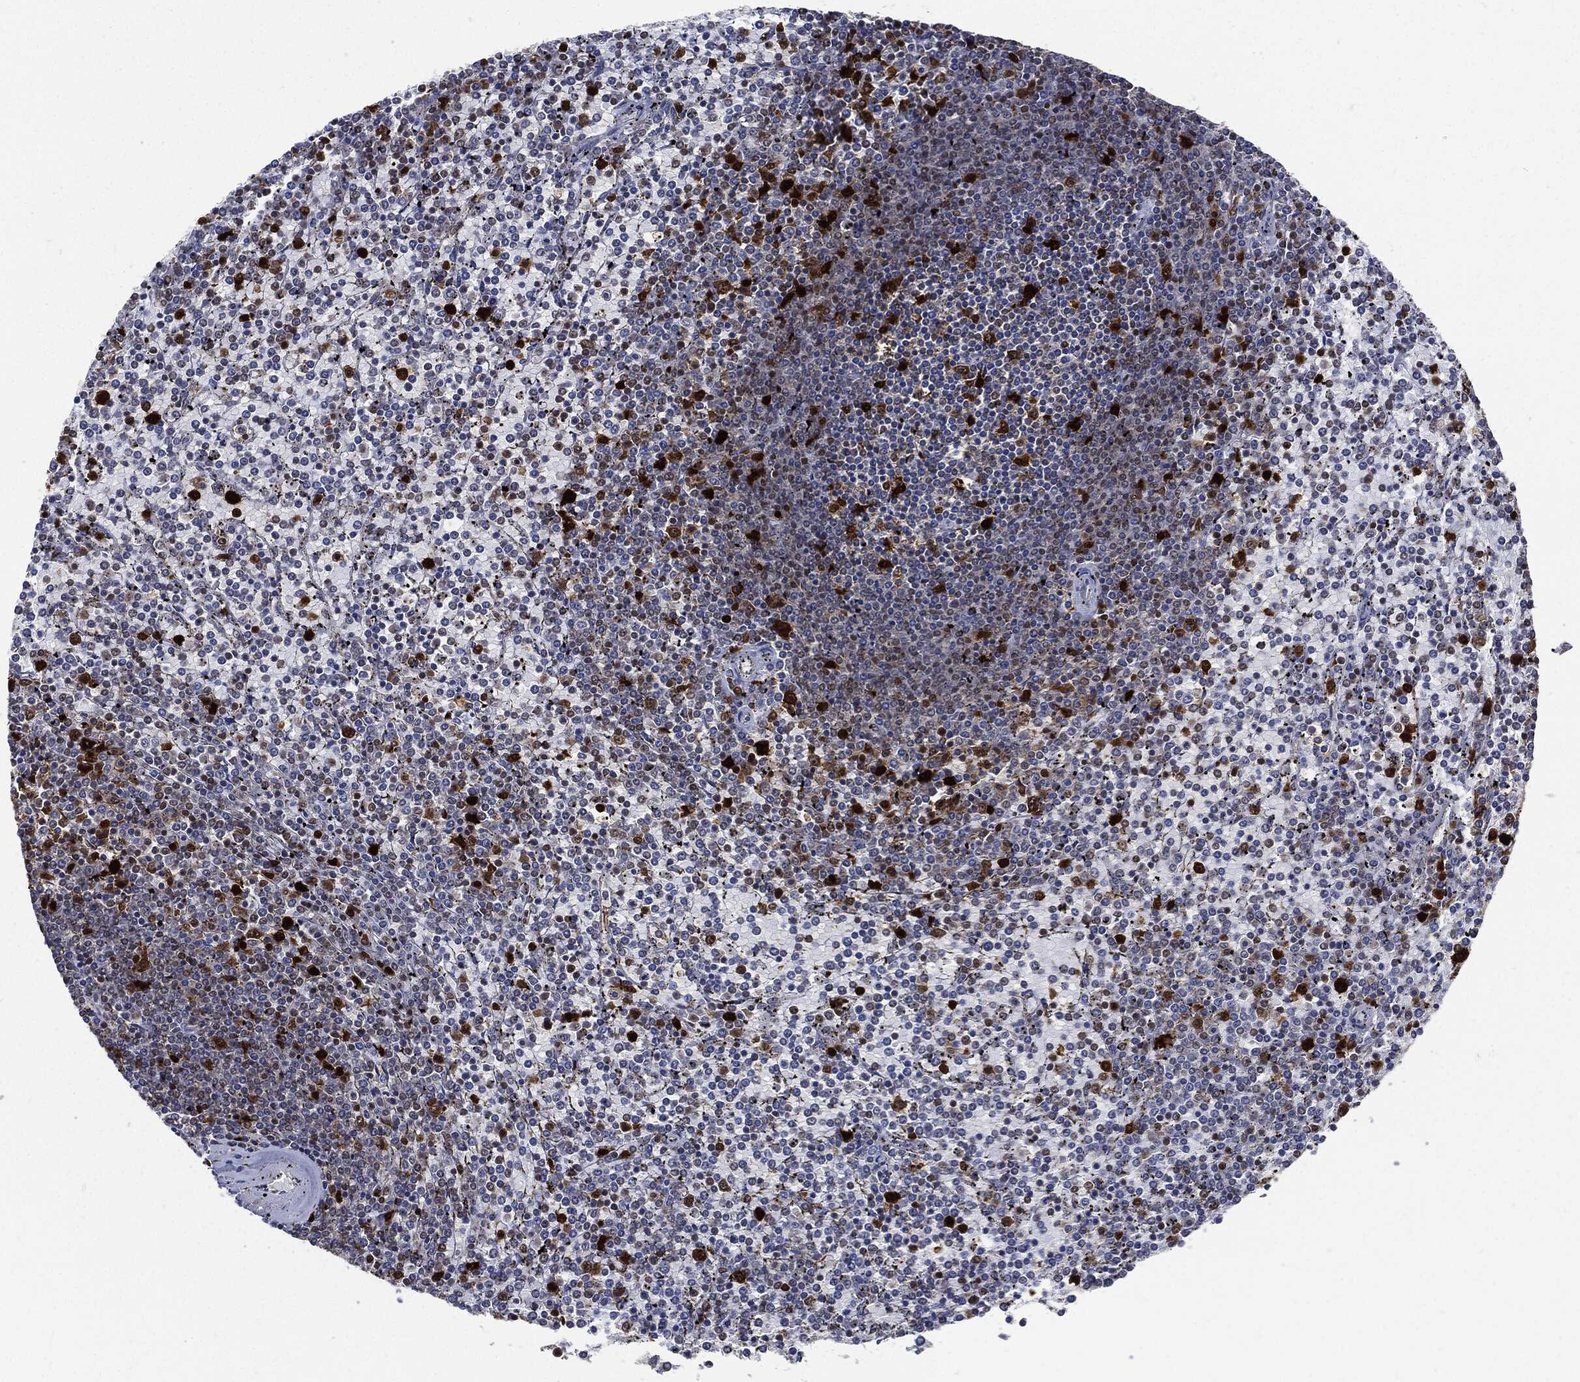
{"staining": {"intensity": "strong", "quantity": "<25%", "location": "nuclear"}, "tissue": "lymphoma", "cell_type": "Tumor cells", "image_type": "cancer", "snomed": [{"axis": "morphology", "description": "Malignant lymphoma, non-Hodgkin's type, Low grade"}, {"axis": "topography", "description": "Spleen"}], "caption": "DAB (3,3'-diaminobenzidine) immunohistochemical staining of human low-grade malignant lymphoma, non-Hodgkin's type exhibits strong nuclear protein expression in about <25% of tumor cells.", "gene": "PCNA", "patient": {"sex": "female", "age": 77}}